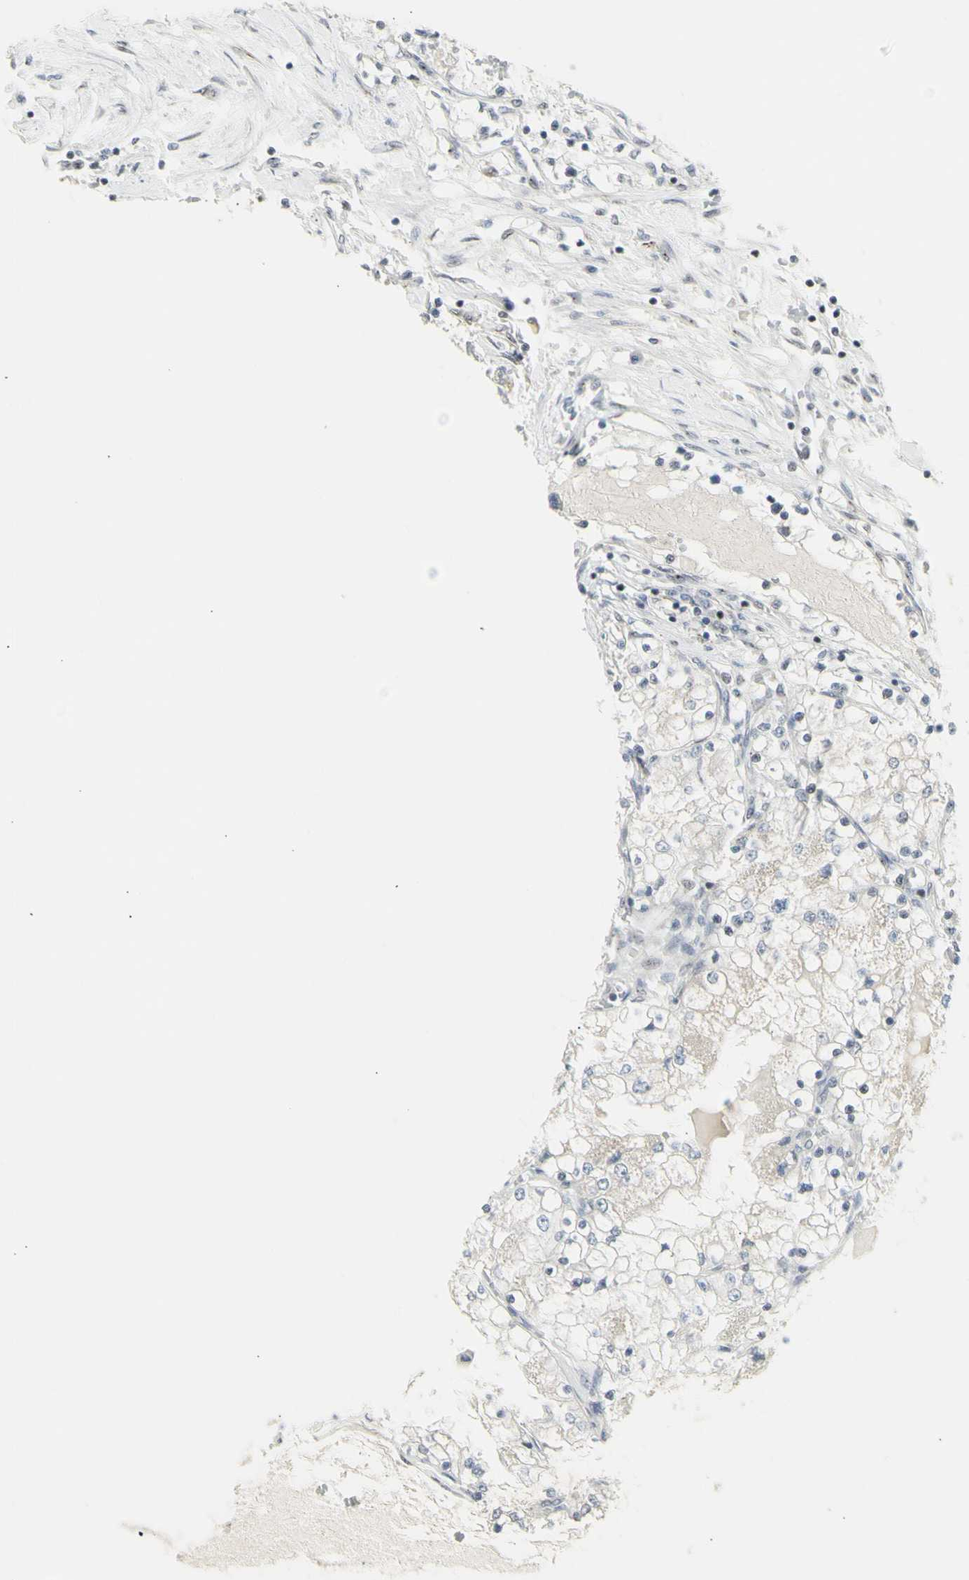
{"staining": {"intensity": "negative", "quantity": "none", "location": "none"}, "tissue": "renal cancer", "cell_type": "Tumor cells", "image_type": "cancer", "snomed": [{"axis": "morphology", "description": "Adenocarcinoma, NOS"}, {"axis": "topography", "description": "Kidney"}], "caption": "DAB immunohistochemical staining of renal cancer reveals no significant staining in tumor cells.", "gene": "DHRS7B", "patient": {"sex": "male", "age": 68}}